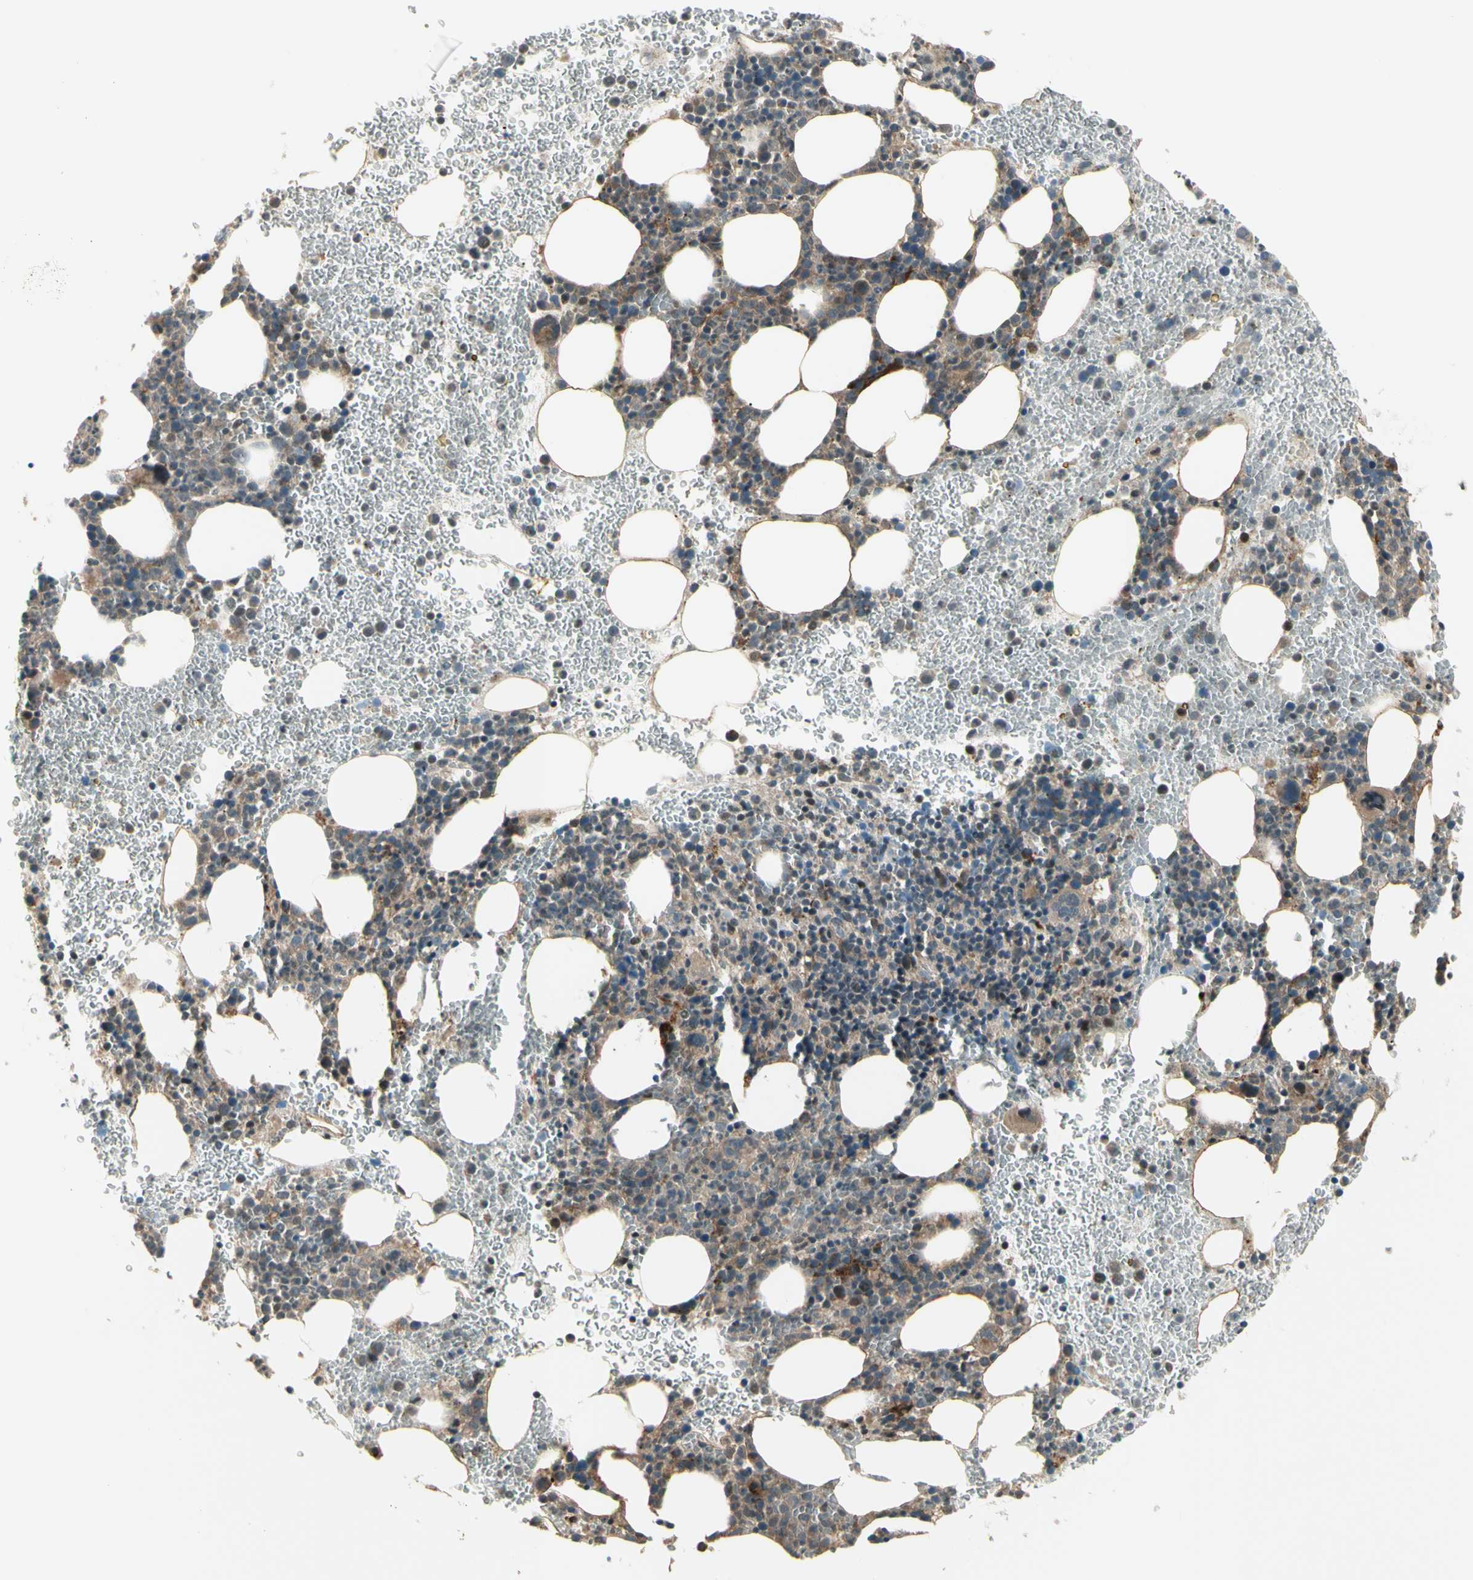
{"staining": {"intensity": "moderate", "quantity": "25%-75%", "location": "cytoplasmic/membranous"}, "tissue": "bone marrow", "cell_type": "Hematopoietic cells", "image_type": "normal", "snomed": [{"axis": "morphology", "description": "Normal tissue, NOS"}, {"axis": "morphology", "description": "Inflammation, NOS"}, {"axis": "topography", "description": "Bone marrow"}], "caption": "IHC (DAB (3,3'-diaminobenzidine)) staining of normal human bone marrow displays moderate cytoplasmic/membranous protein staining in approximately 25%-75% of hematopoietic cells.", "gene": "OSTM1", "patient": {"sex": "female", "age": 54}}